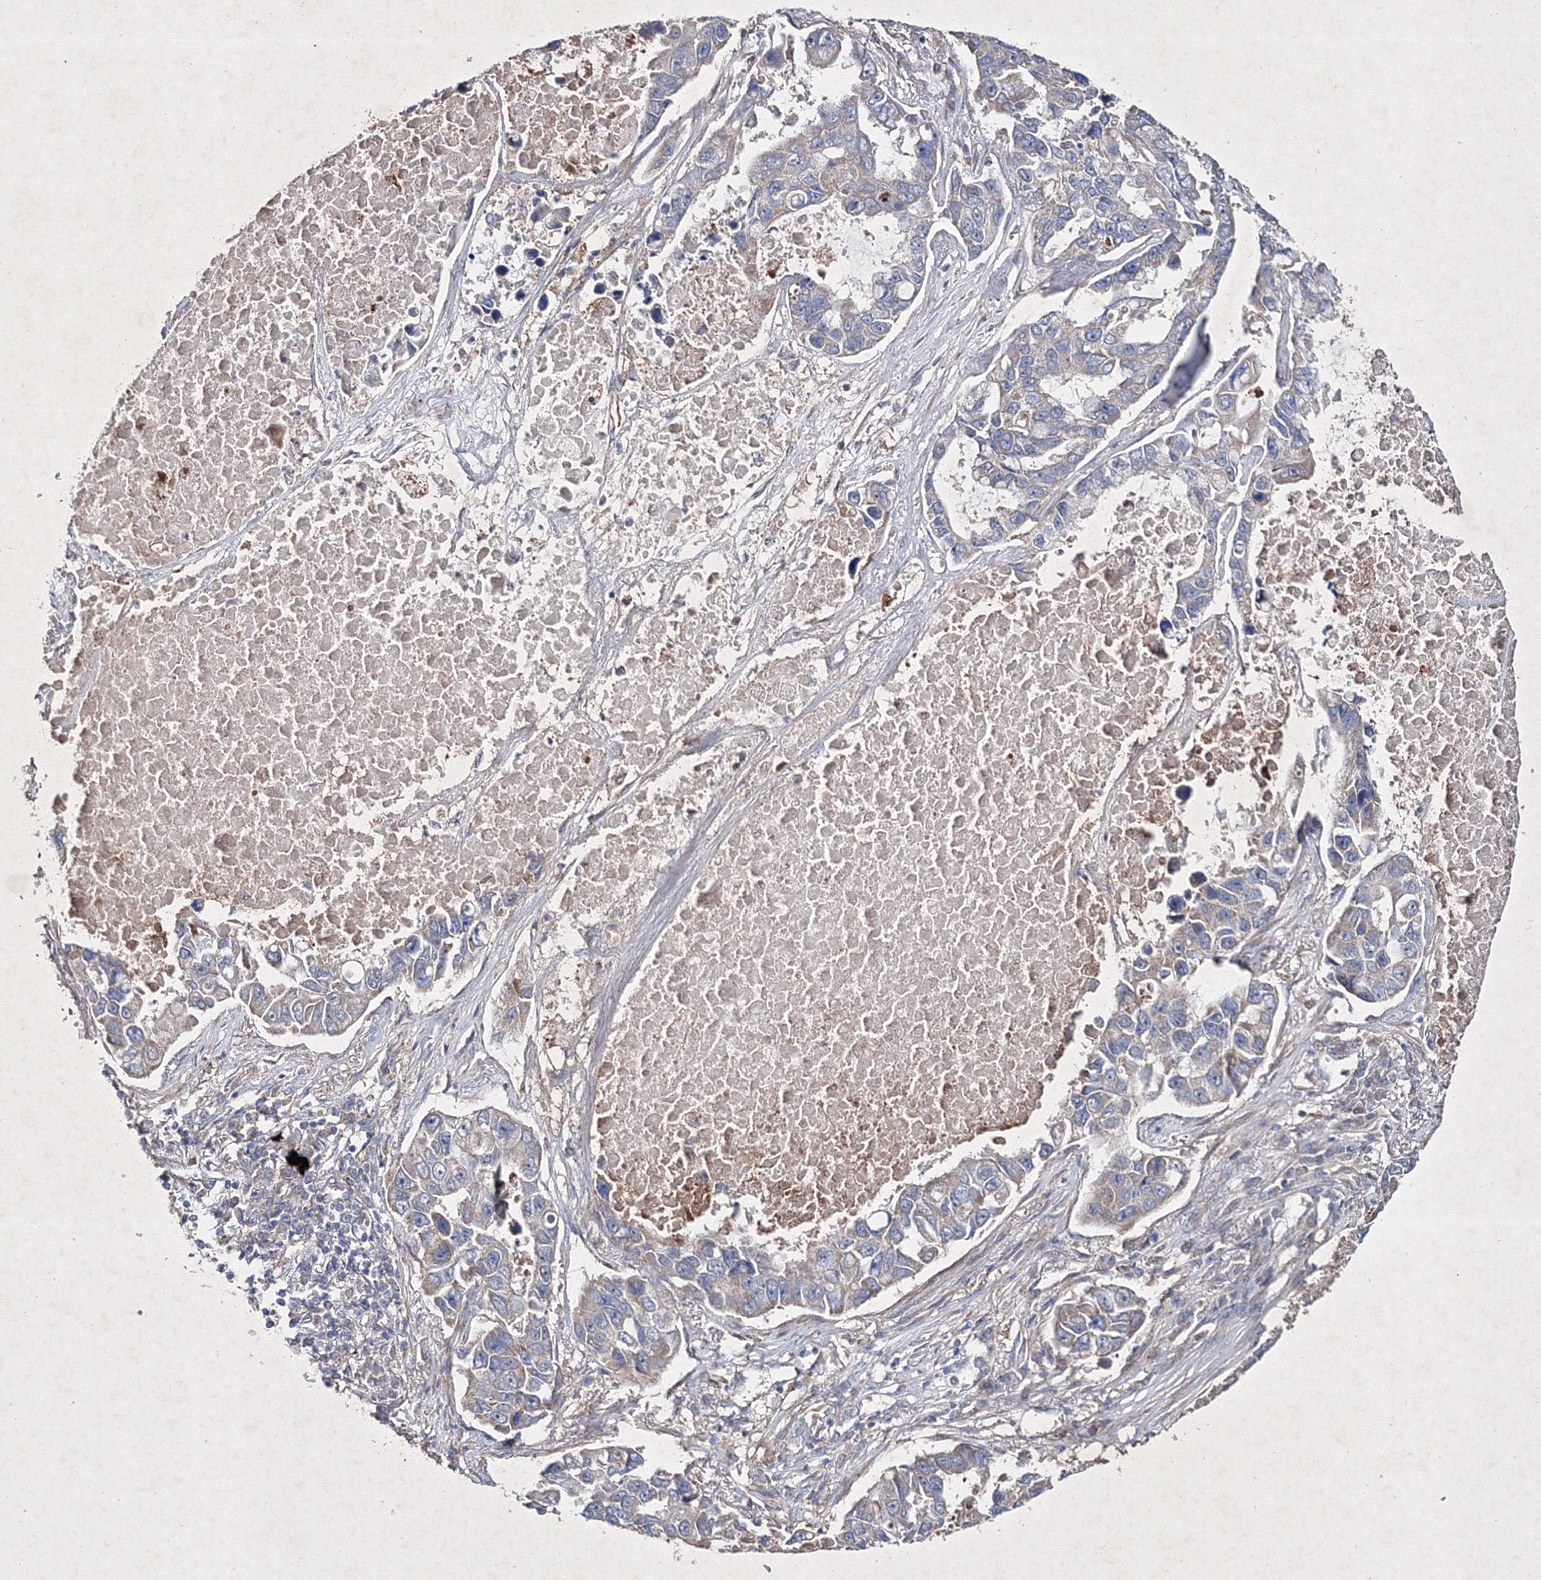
{"staining": {"intensity": "weak", "quantity": "<25%", "location": "cytoplasmic/membranous"}, "tissue": "lung cancer", "cell_type": "Tumor cells", "image_type": "cancer", "snomed": [{"axis": "morphology", "description": "Adenocarcinoma, NOS"}, {"axis": "topography", "description": "Lung"}], "caption": "Tumor cells show no significant protein expression in lung cancer (adenocarcinoma).", "gene": "GFM1", "patient": {"sex": "male", "age": 64}}